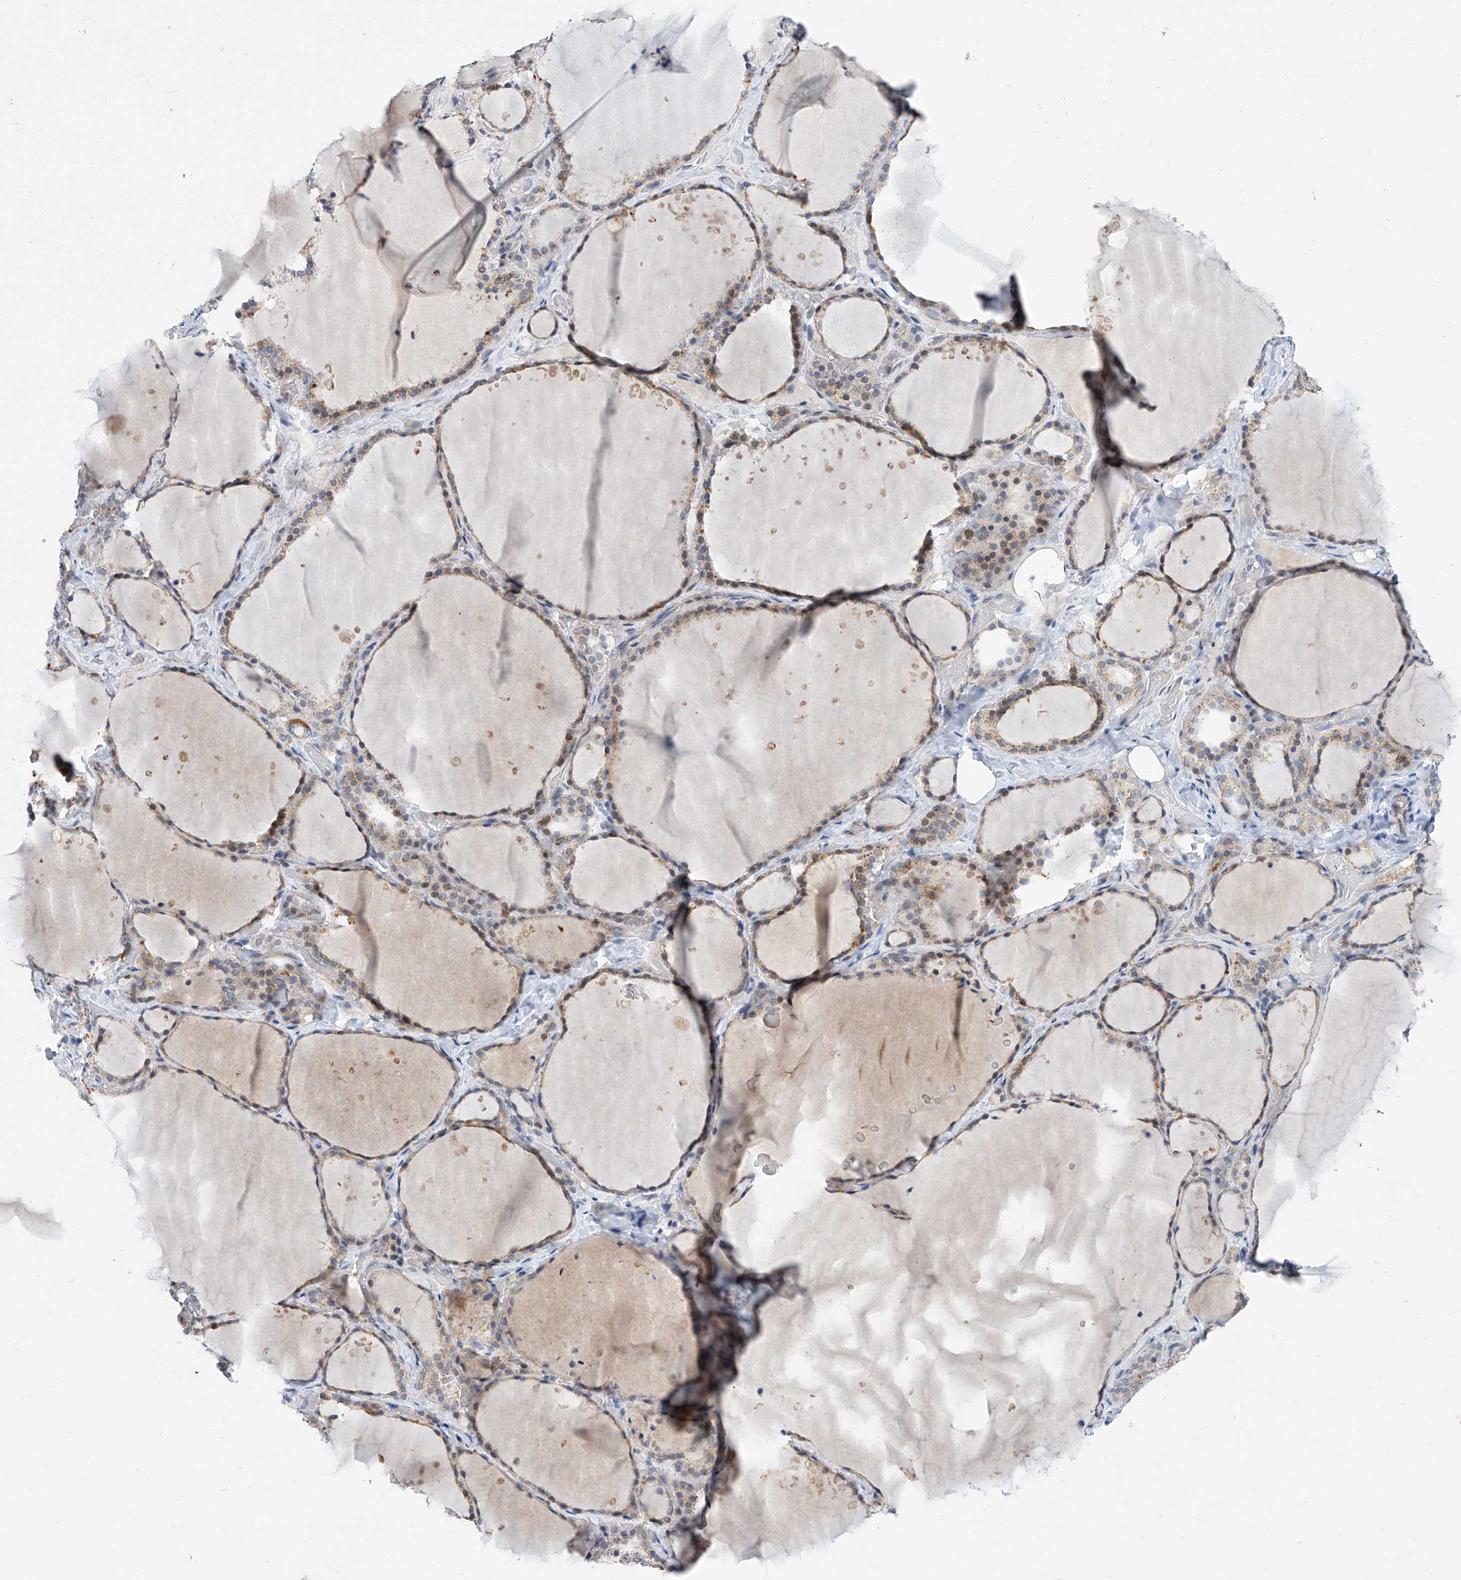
{"staining": {"intensity": "moderate", "quantity": ">75%", "location": "cytoplasmic/membranous"}, "tissue": "thyroid gland", "cell_type": "Glandular cells", "image_type": "normal", "snomed": [{"axis": "morphology", "description": "Normal tissue, NOS"}, {"axis": "topography", "description": "Thyroid gland"}], "caption": "IHC micrograph of normal thyroid gland stained for a protein (brown), which exhibits medium levels of moderate cytoplasmic/membranous positivity in approximately >75% of glandular cells.", "gene": "BPTF", "patient": {"sex": "female", "age": 44}}